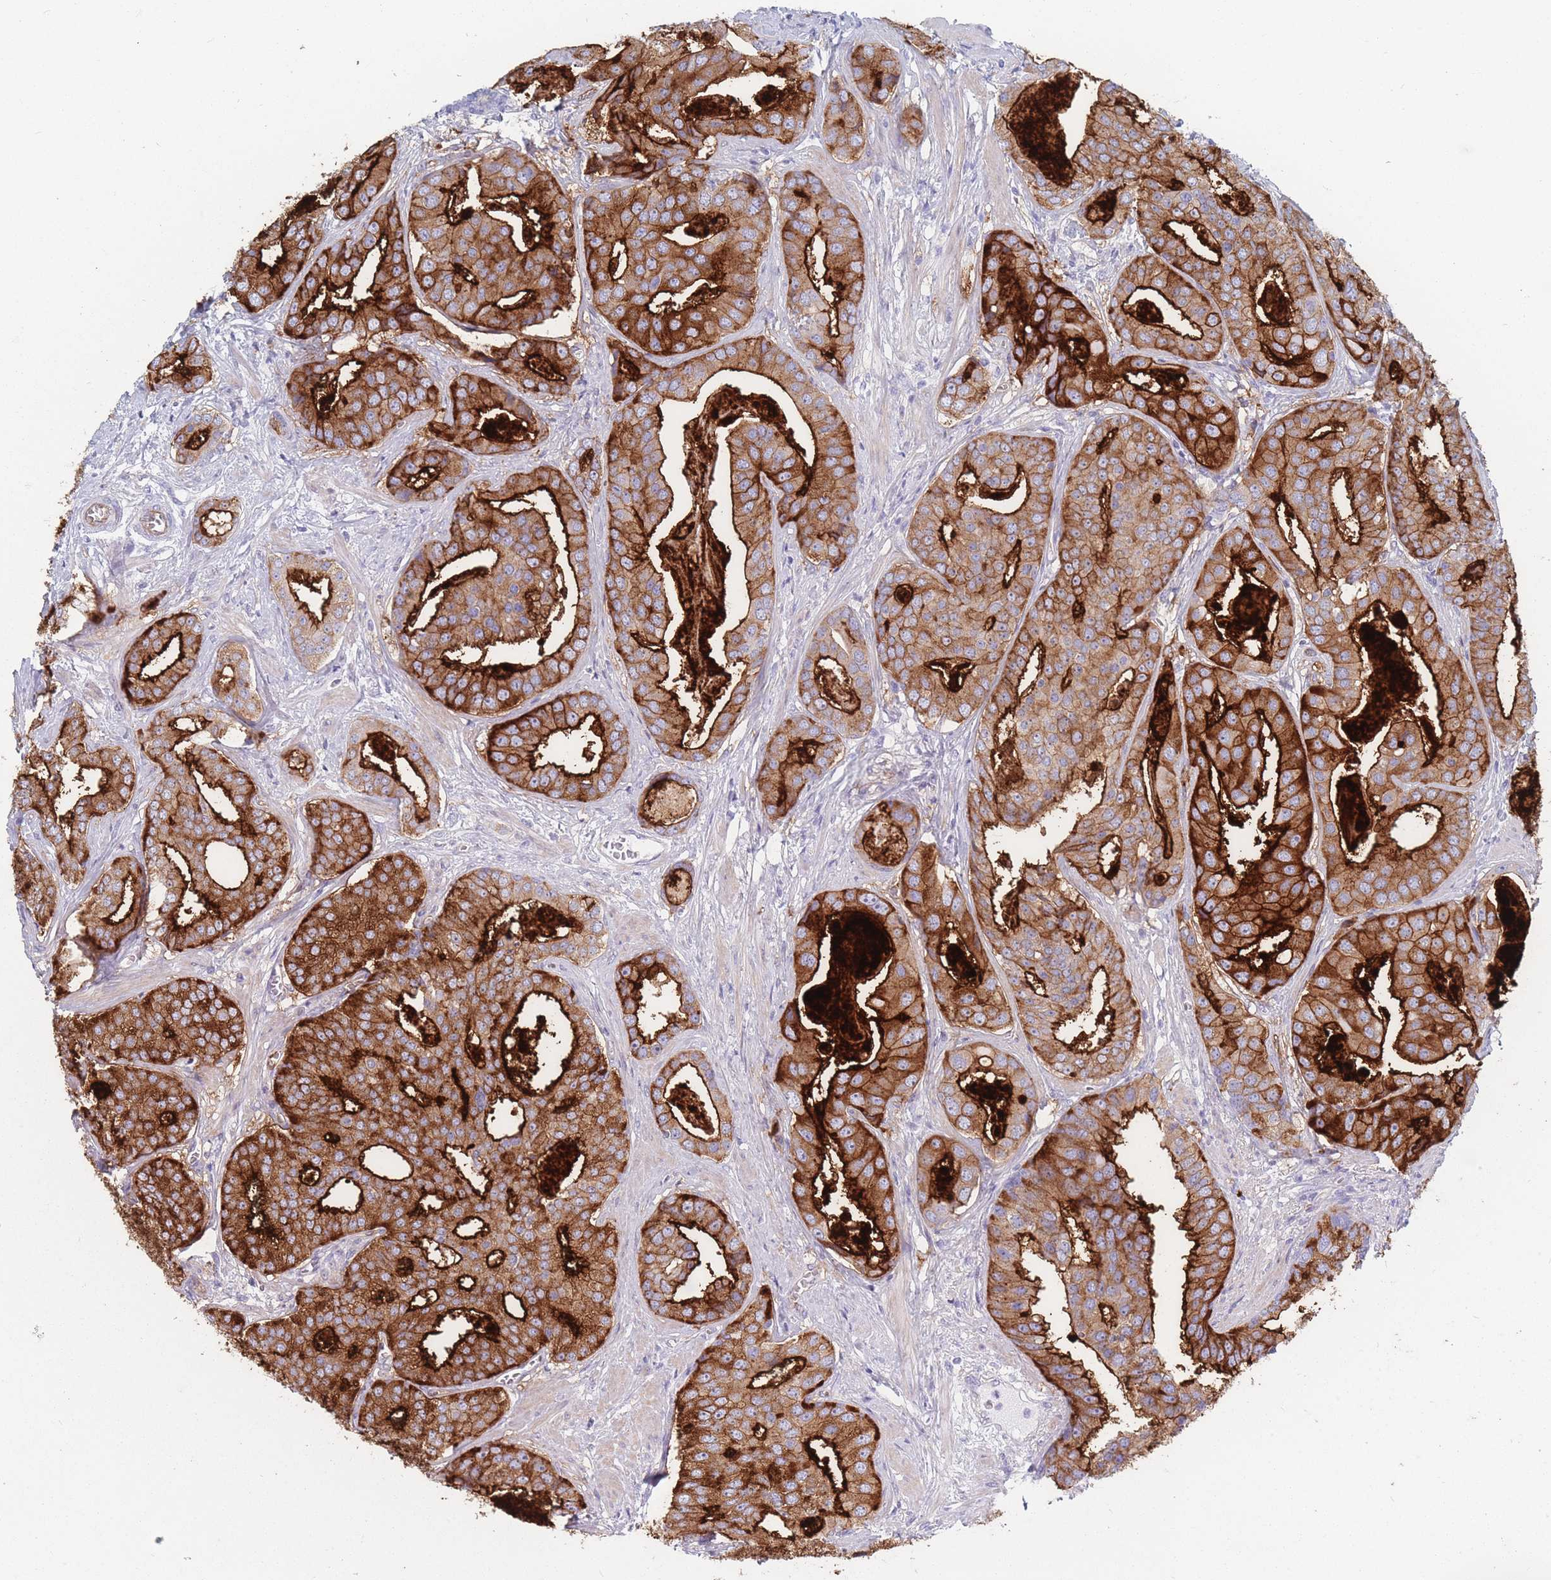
{"staining": {"intensity": "strong", "quantity": ">75%", "location": "cytoplasmic/membranous"}, "tissue": "prostate cancer", "cell_type": "Tumor cells", "image_type": "cancer", "snomed": [{"axis": "morphology", "description": "Adenocarcinoma, High grade"}, {"axis": "topography", "description": "Prostate"}], "caption": "High-power microscopy captured an immunohistochemistry (IHC) micrograph of adenocarcinoma (high-grade) (prostate), revealing strong cytoplasmic/membranous positivity in approximately >75% of tumor cells.", "gene": "PLPP1", "patient": {"sex": "male", "age": 71}}